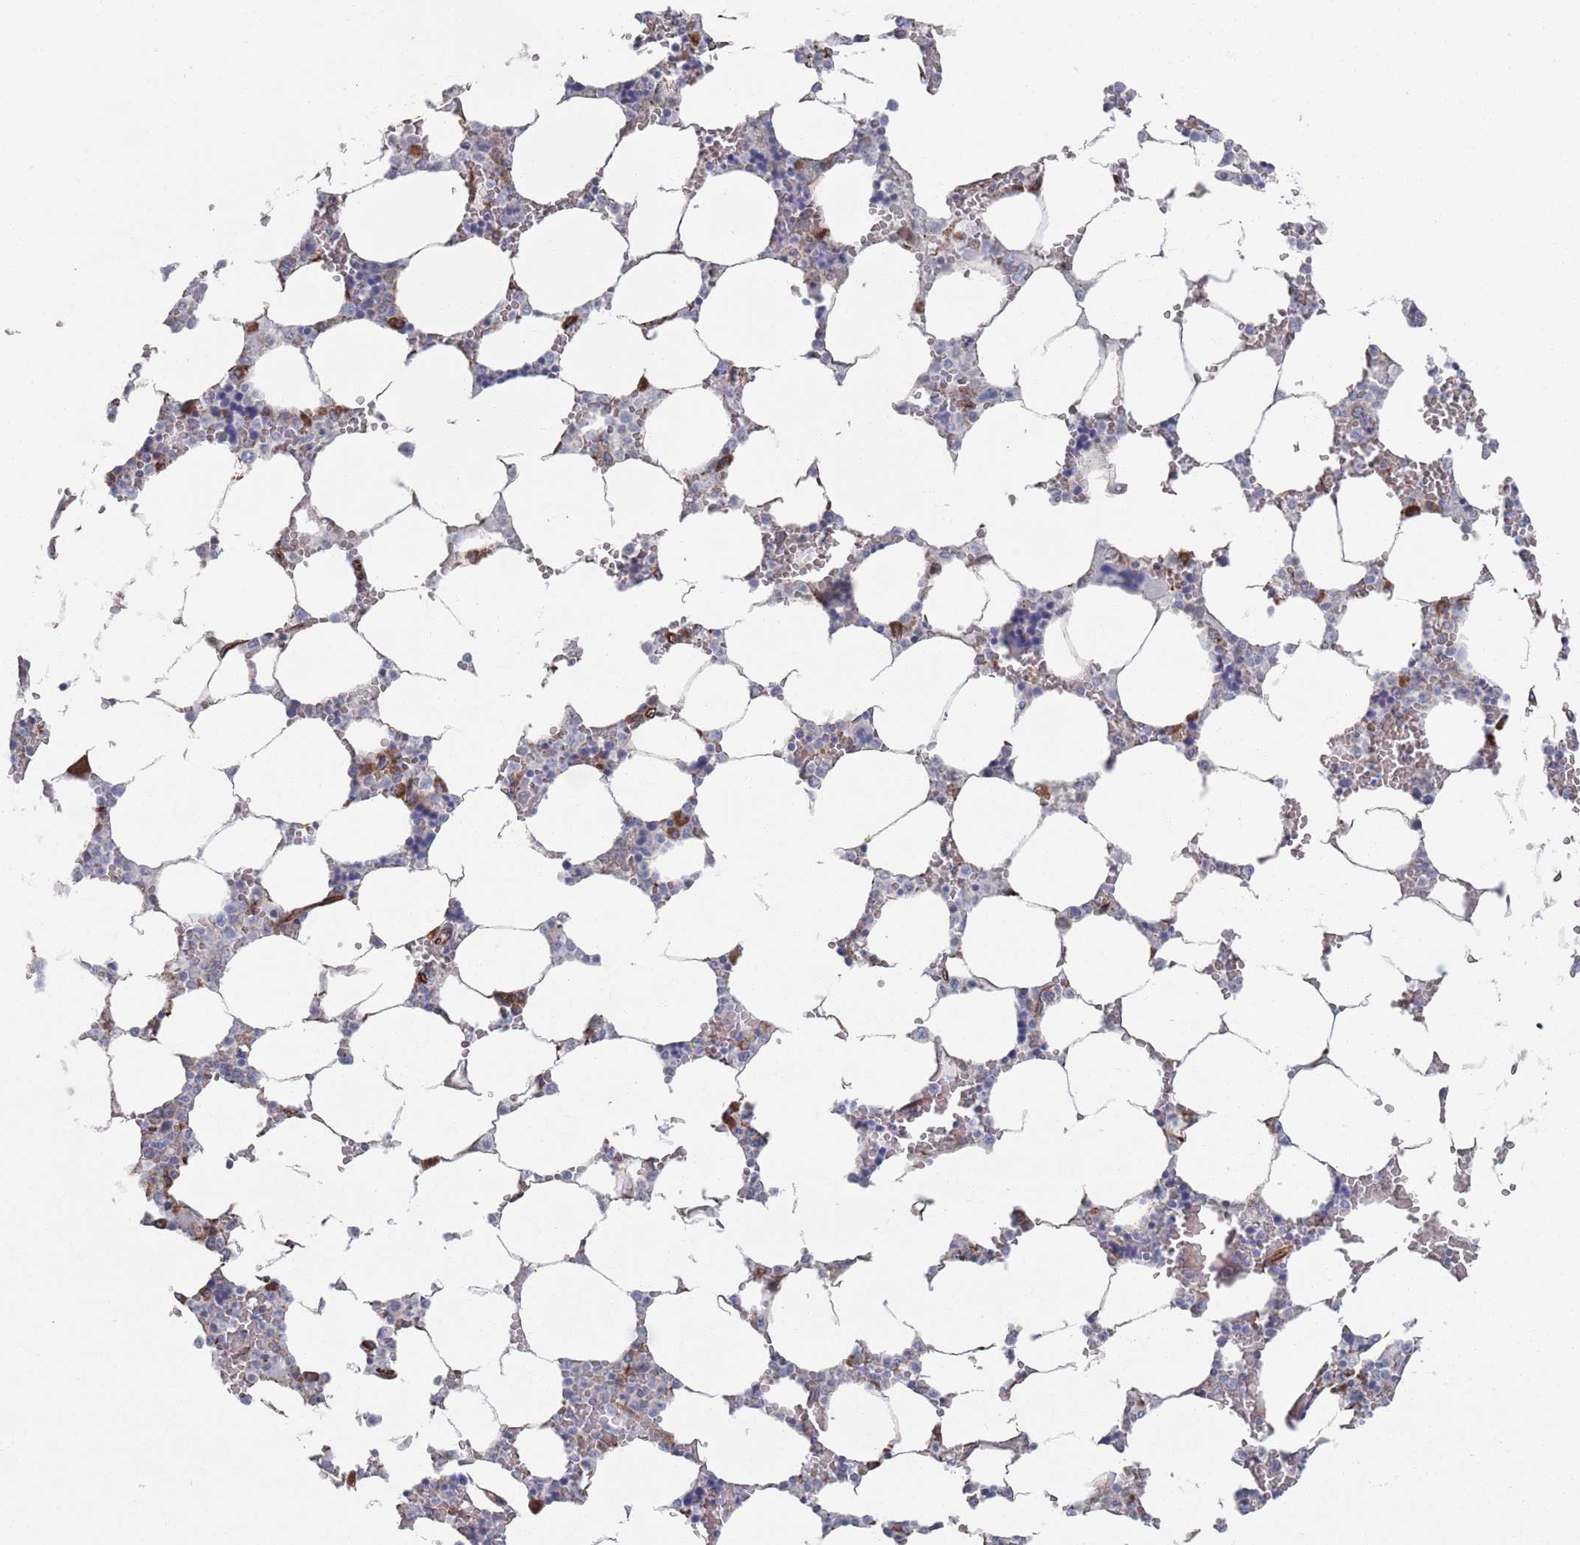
{"staining": {"intensity": "strong", "quantity": "<25%", "location": "cytoplasmic/membranous"}, "tissue": "bone marrow", "cell_type": "Hematopoietic cells", "image_type": "normal", "snomed": [{"axis": "morphology", "description": "Normal tissue, NOS"}, {"axis": "topography", "description": "Bone marrow"}], "caption": "This is a histology image of immunohistochemistry staining of normal bone marrow, which shows strong staining in the cytoplasmic/membranous of hematopoietic cells.", "gene": "CCDC106", "patient": {"sex": "male", "age": 64}}